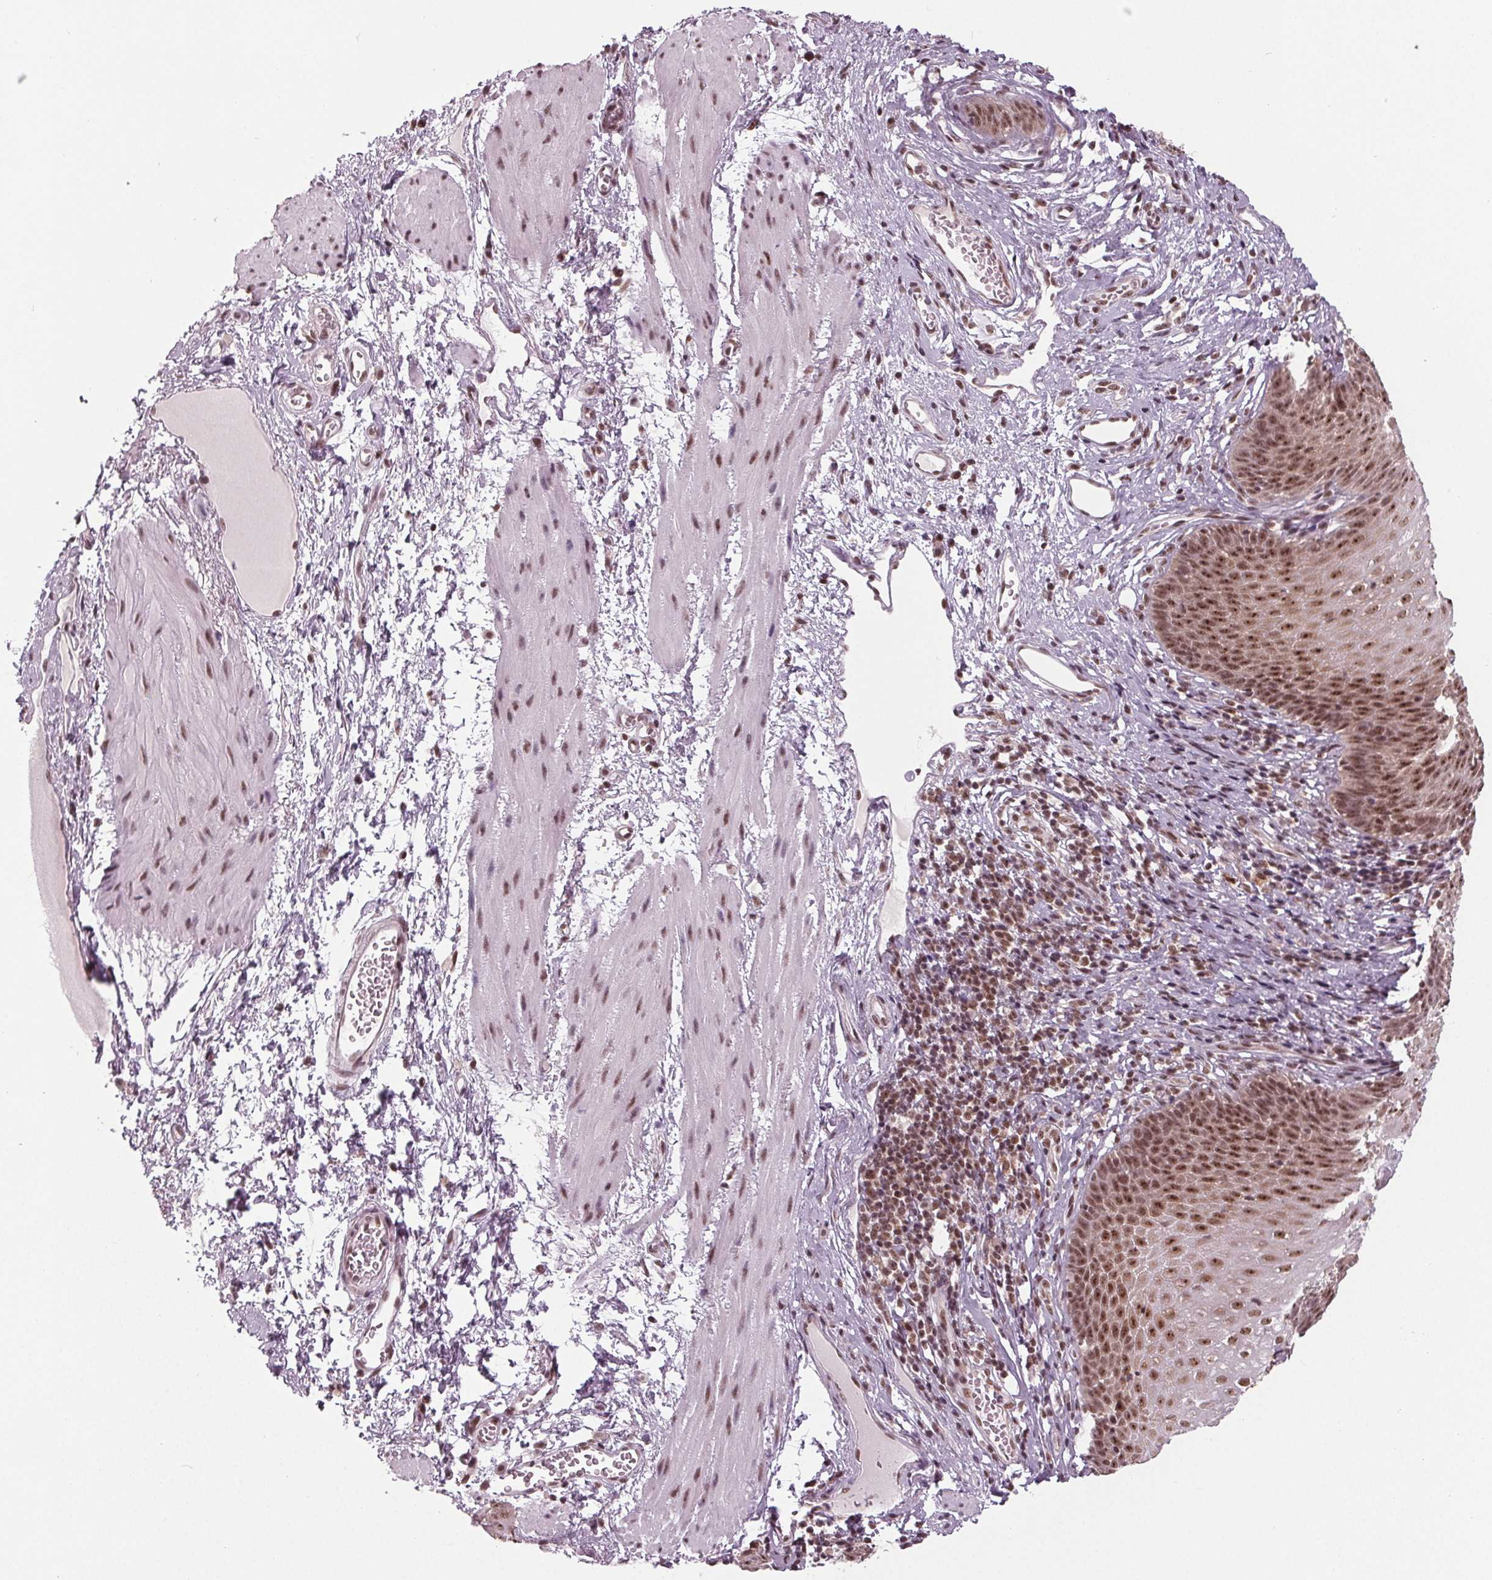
{"staining": {"intensity": "strong", "quantity": ">75%", "location": "nuclear"}, "tissue": "esophagus", "cell_type": "Squamous epithelial cells", "image_type": "normal", "snomed": [{"axis": "morphology", "description": "Normal tissue, NOS"}, {"axis": "topography", "description": "Esophagus"}], "caption": "Immunohistochemical staining of unremarkable esophagus reveals high levels of strong nuclear staining in about >75% of squamous epithelial cells. (DAB = brown stain, brightfield microscopy at high magnification).", "gene": "DDX41", "patient": {"sex": "male", "age": 72}}